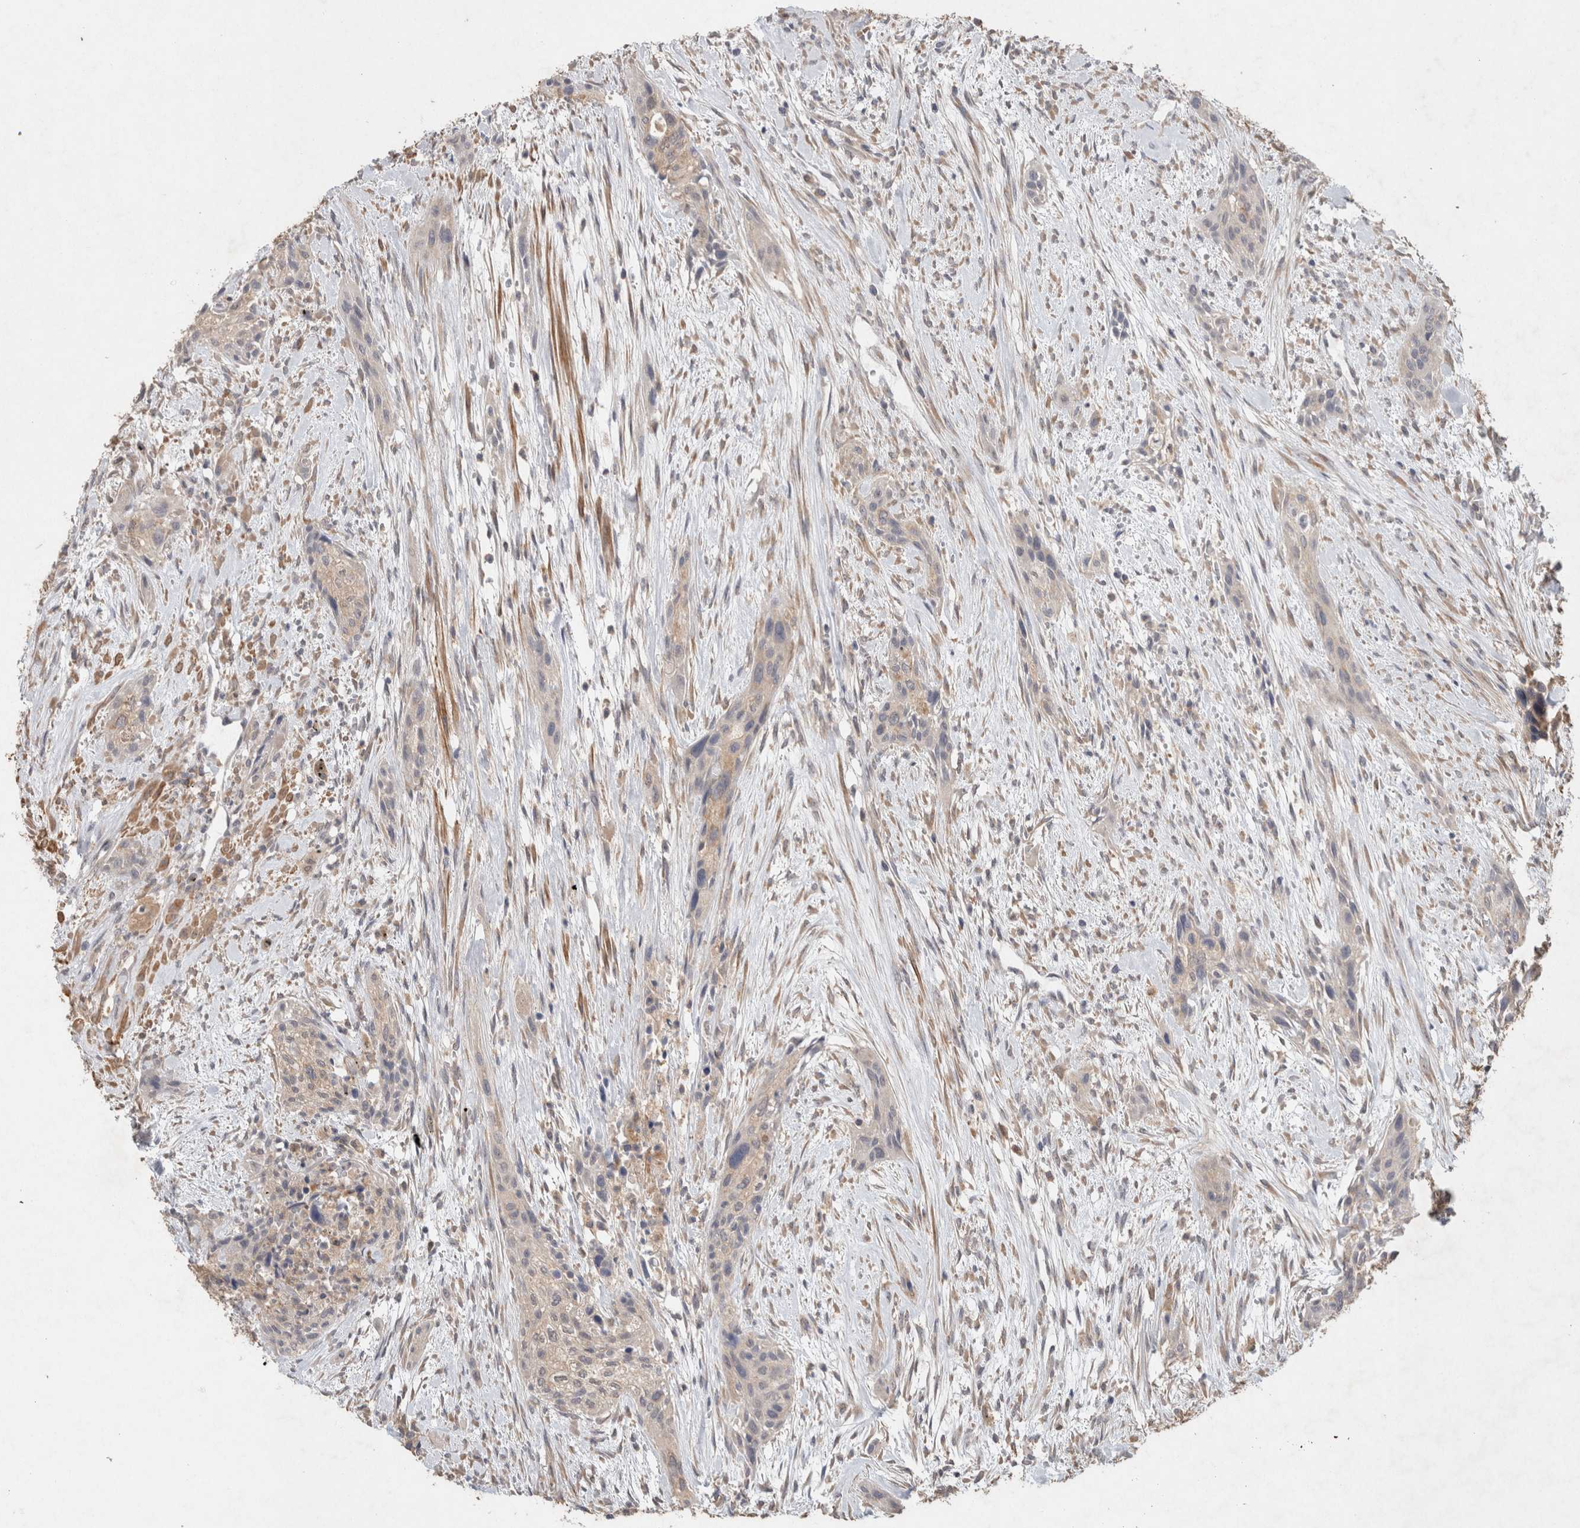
{"staining": {"intensity": "negative", "quantity": "none", "location": "none"}, "tissue": "urothelial cancer", "cell_type": "Tumor cells", "image_type": "cancer", "snomed": [{"axis": "morphology", "description": "Urothelial carcinoma, High grade"}, {"axis": "topography", "description": "Urinary bladder"}], "caption": "This is an immunohistochemistry histopathology image of human high-grade urothelial carcinoma. There is no staining in tumor cells.", "gene": "RAB14", "patient": {"sex": "male", "age": 35}}